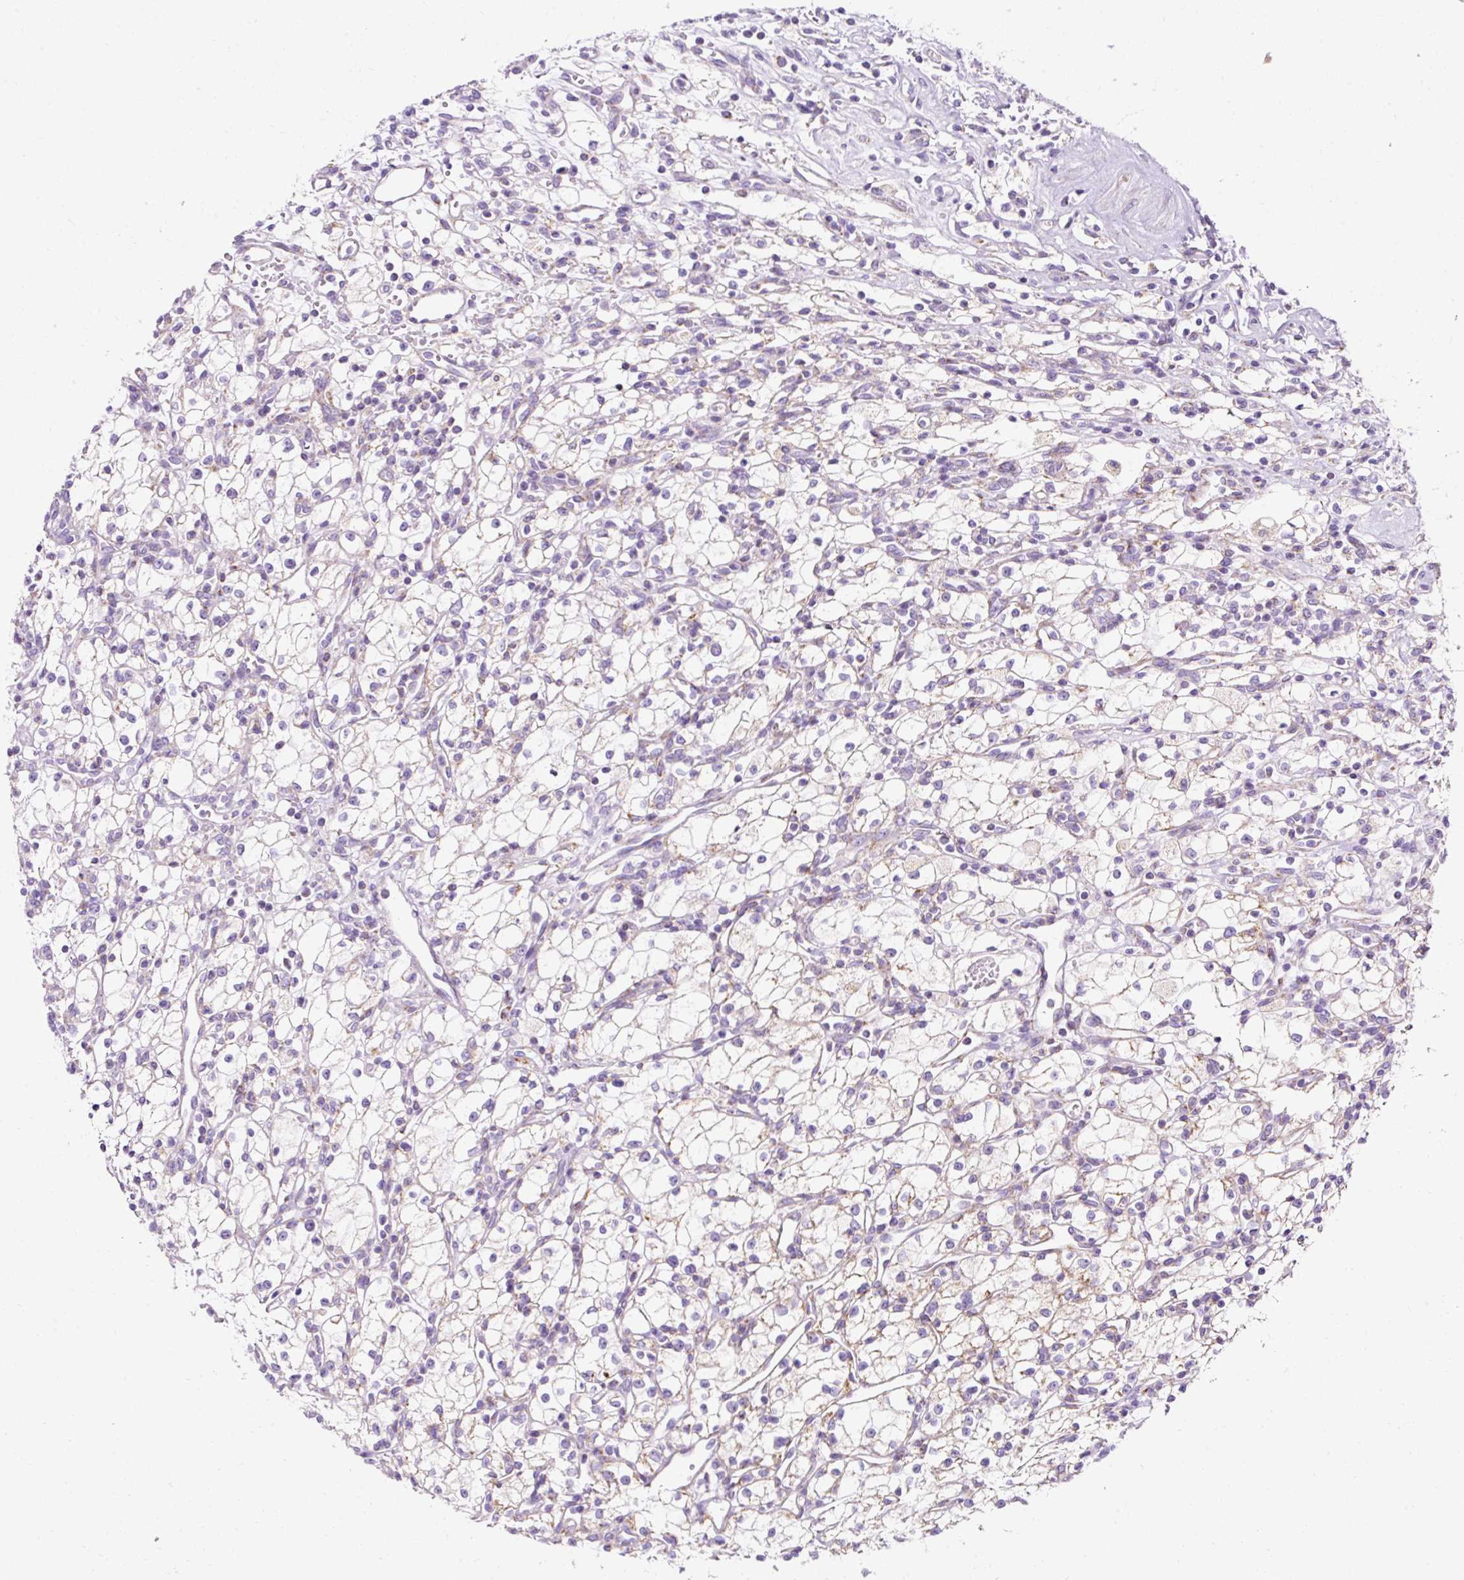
{"staining": {"intensity": "weak", "quantity": "25%-75%", "location": "cytoplasmic/membranous"}, "tissue": "renal cancer", "cell_type": "Tumor cells", "image_type": "cancer", "snomed": [{"axis": "morphology", "description": "Adenocarcinoma, NOS"}, {"axis": "topography", "description": "Kidney"}], "caption": "Immunohistochemistry histopathology image of adenocarcinoma (renal) stained for a protein (brown), which displays low levels of weak cytoplasmic/membranous positivity in approximately 25%-75% of tumor cells.", "gene": "PLPP2", "patient": {"sex": "male", "age": 59}}